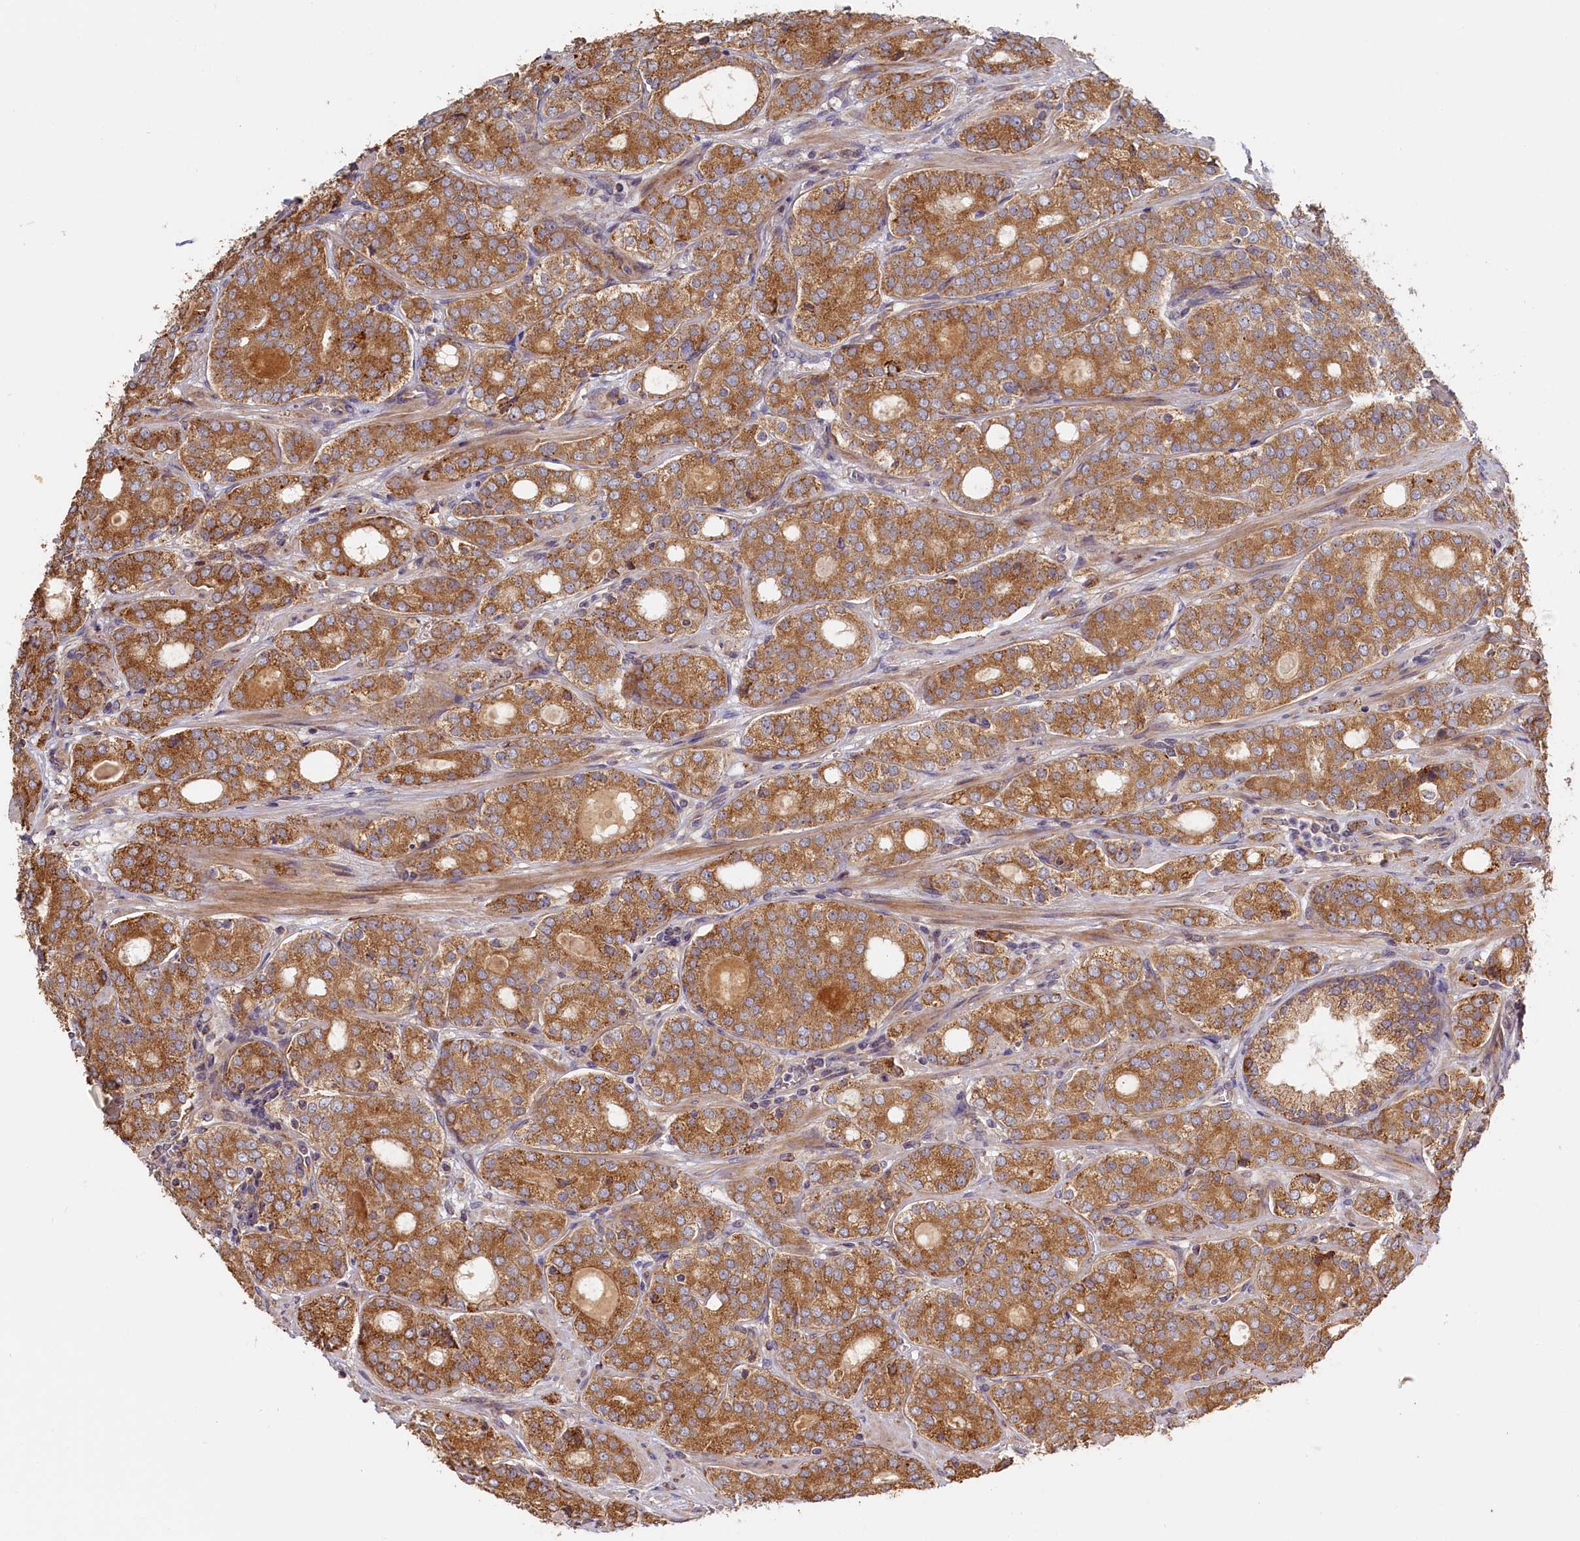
{"staining": {"intensity": "moderate", "quantity": ">75%", "location": "cytoplasmic/membranous"}, "tissue": "prostate cancer", "cell_type": "Tumor cells", "image_type": "cancer", "snomed": [{"axis": "morphology", "description": "Adenocarcinoma, High grade"}, {"axis": "topography", "description": "Prostate"}], "caption": "IHC of human prostate high-grade adenocarcinoma reveals medium levels of moderate cytoplasmic/membranous staining in about >75% of tumor cells.", "gene": "CEP44", "patient": {"sex": "male", "age": 64}}